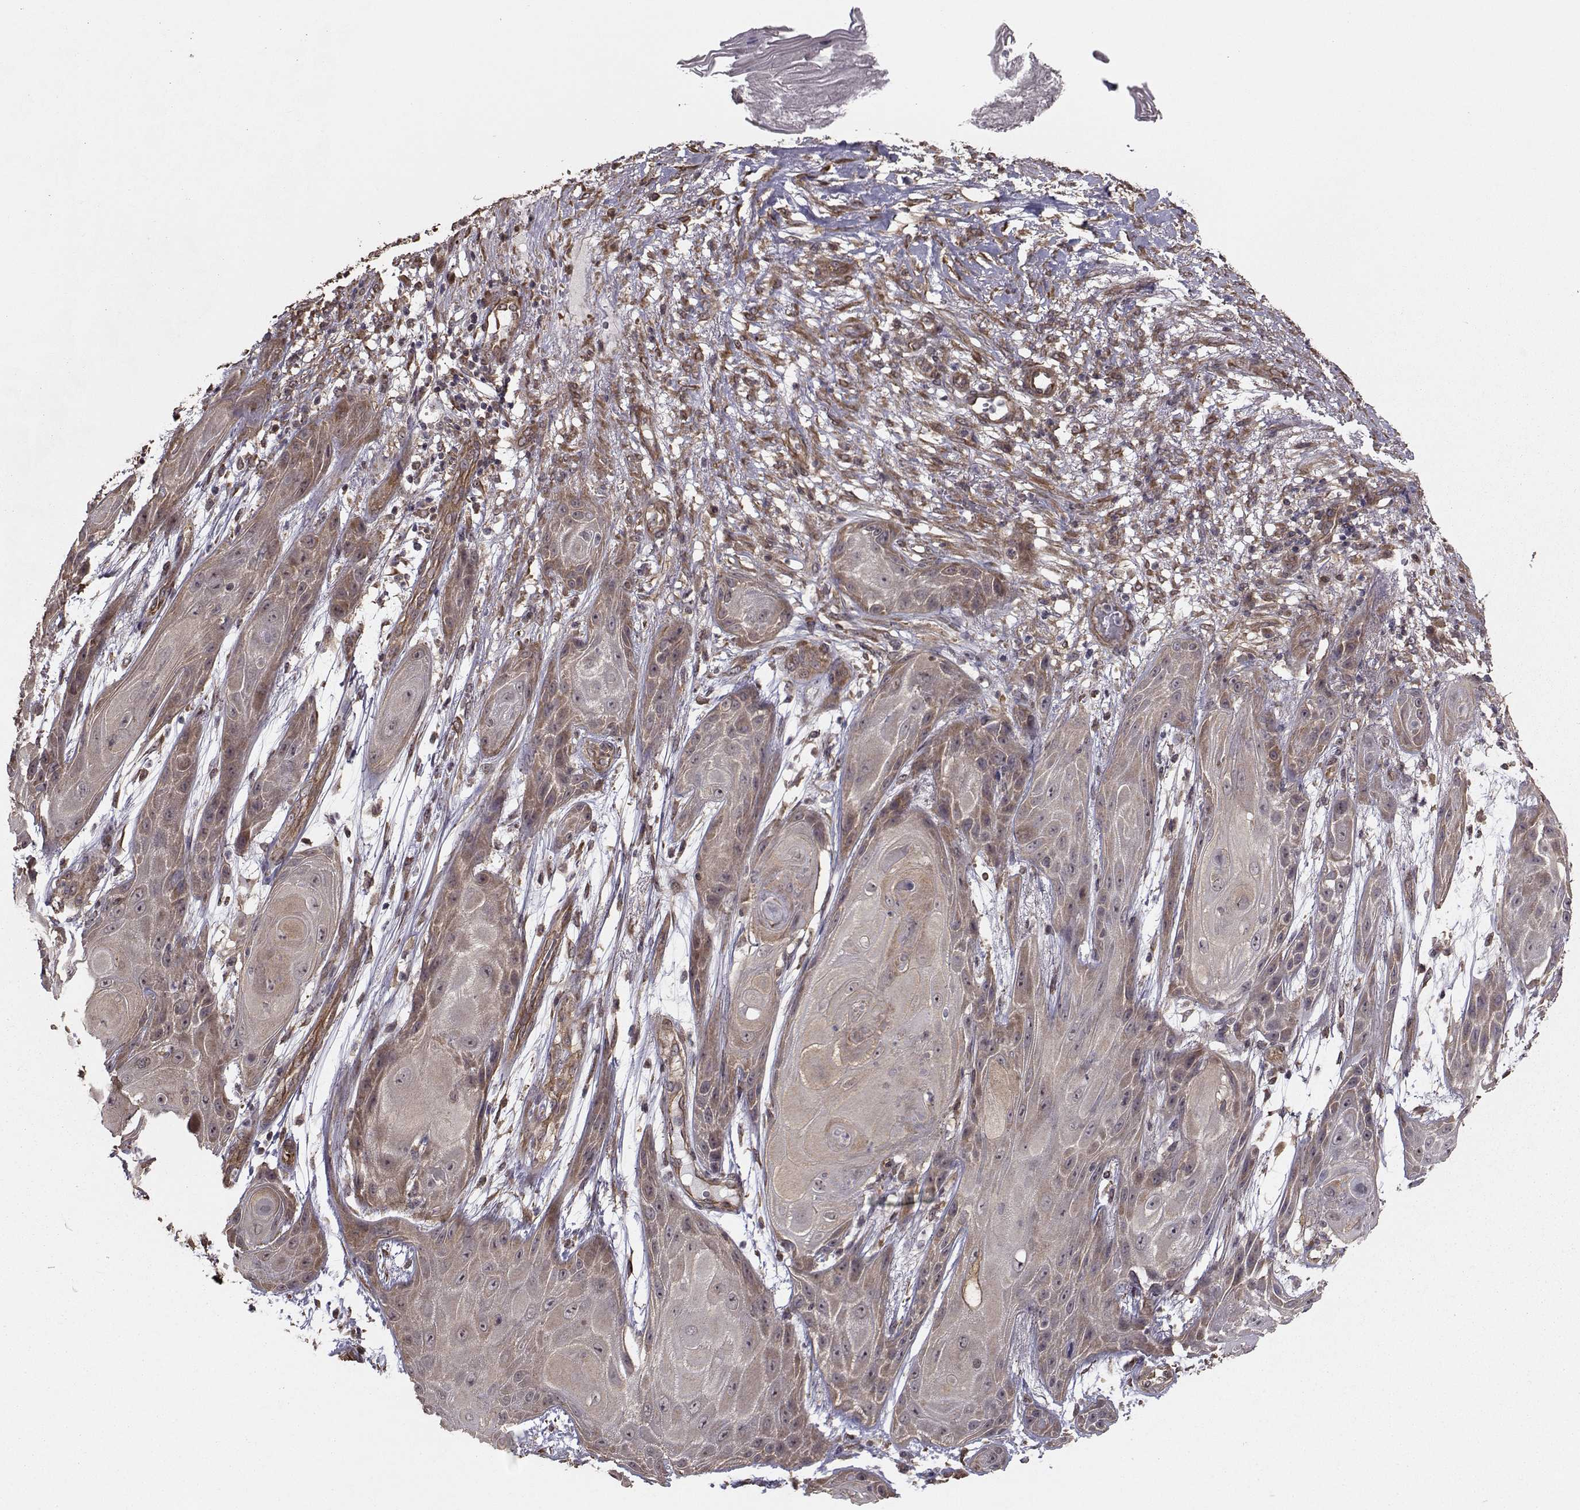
{"staining": {"intensity": "weak", "quantity": ">75%", "location": "cytoplasmic/membranous"}, "tissue": "skin cancer", "cell_type": "Tumor cells", "image_type": "cancer", "snomed": [{"axis": "morphology", "description": "Squamous cell carcinoma, NOS"}, {"axis": "topography", "description": "Skin"}], "caption": "The immunohistochemical stain labels weak cytoplasmic/membranous positivity in tumor cells of skin cancer tissue.", "gene": "TRIP10", "patient": {"sex": "male", "age": 62}}